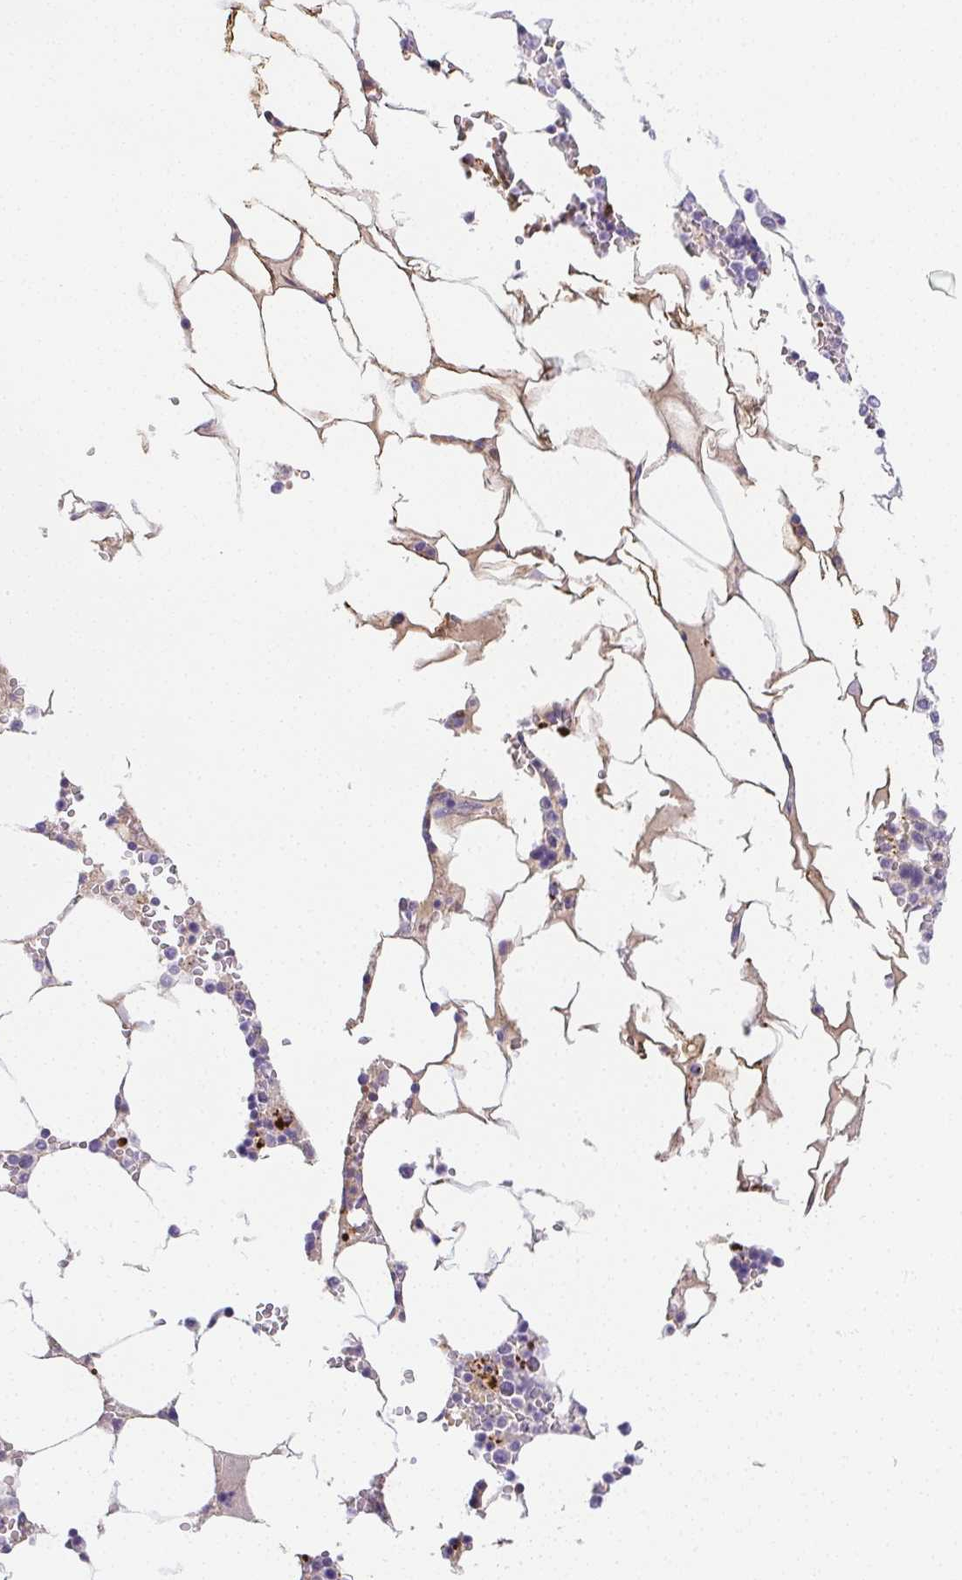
{"staining": {"intensity": "moderate", "quantity": "<25%", "location": "cytoplasmic/membranous"}, "tissue": "bone marrow", "cell_type": "Hematopoietic cells", "image_type": "normal", "snomed": [{"axis": "morphology", "description": "Normal tissue, NOS"}, {"axis": "topography", "description": "Bone marrow"}], "caption": "Immunohistochemical staining of normal human bone marrow reveals low levels of moderate cytoplasmic/membranous staining in approximately <25% of hematopoietic cells.", "gene": "VTN", "patient": {"sex": "male", "age": 64}}